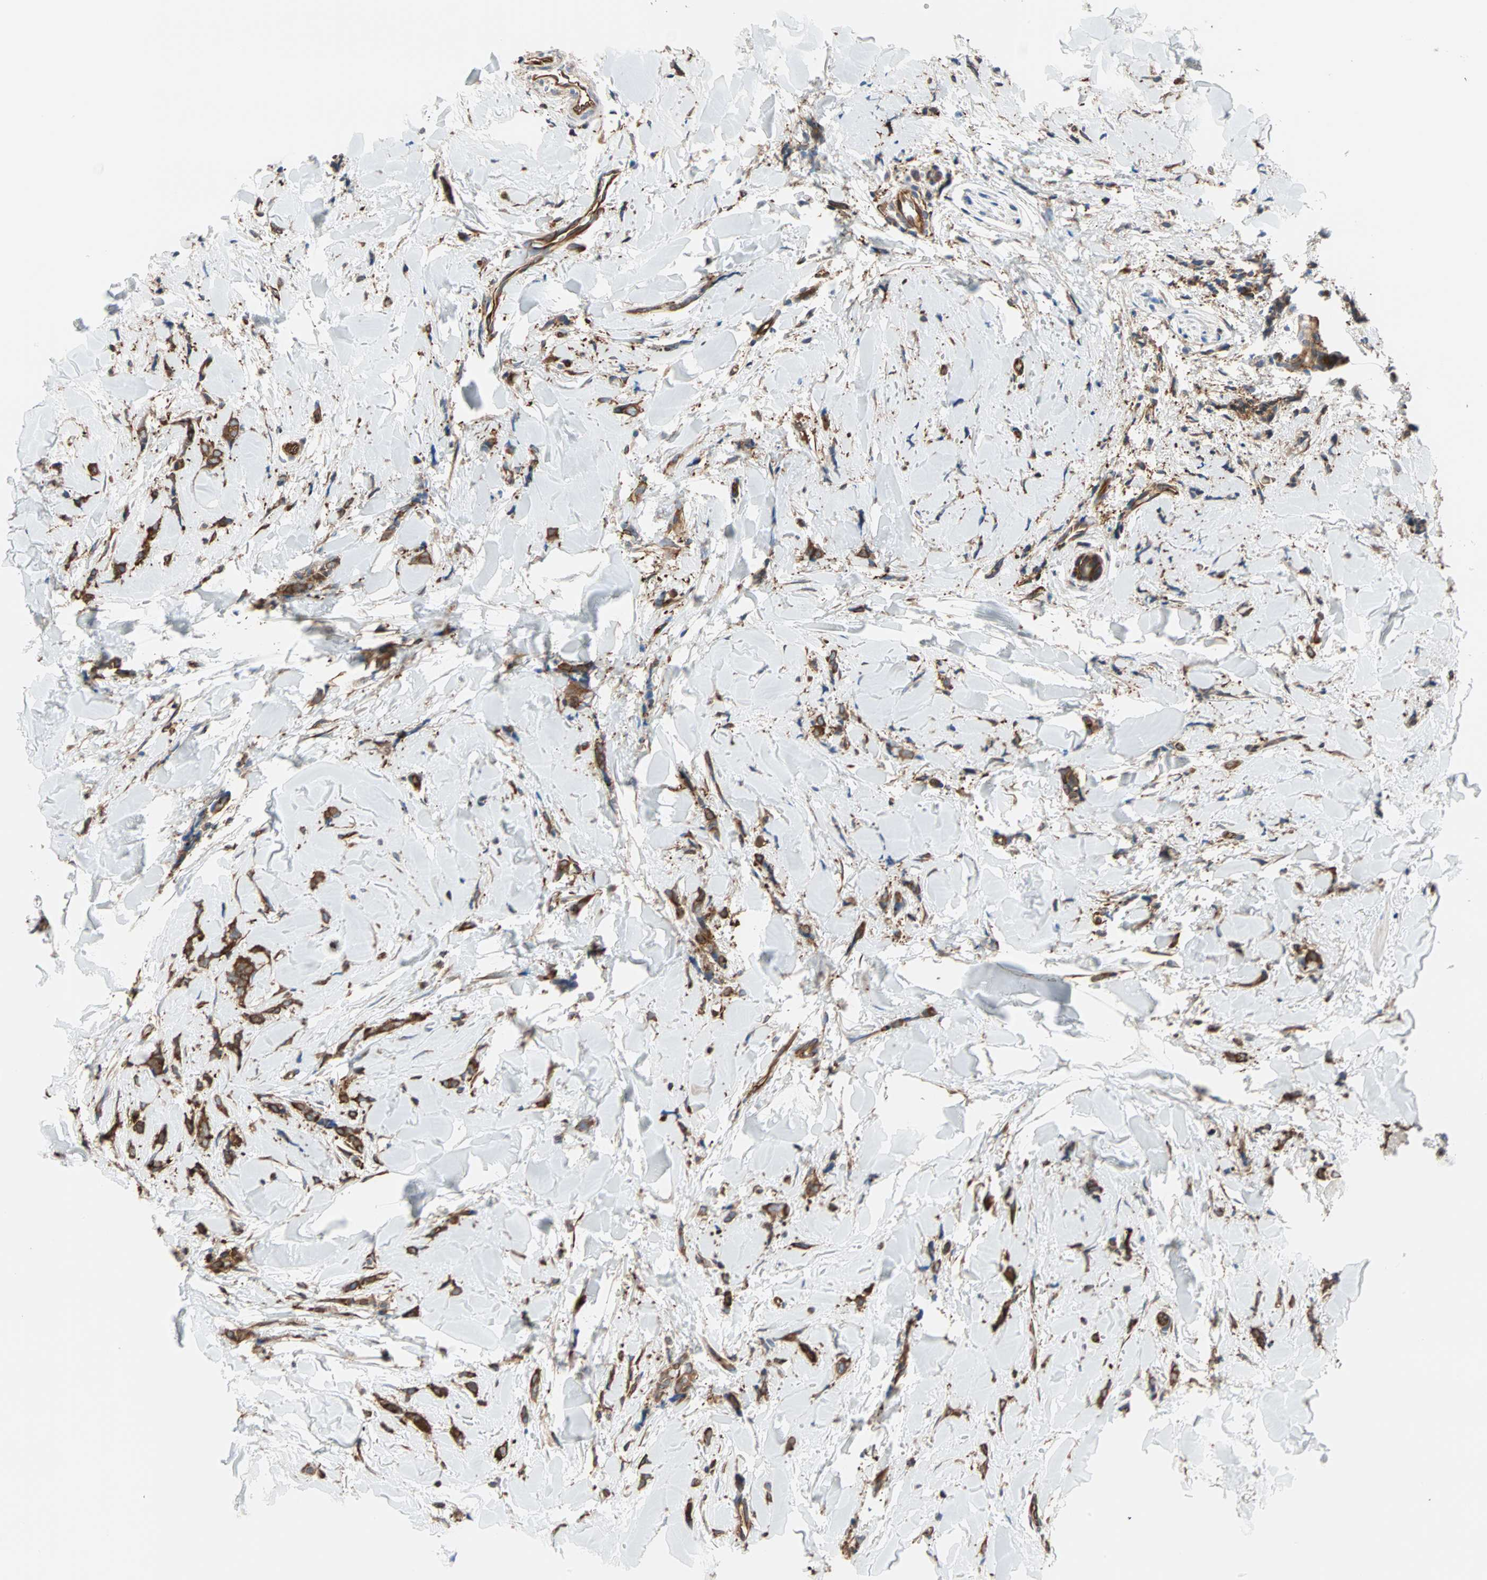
{"staining": {"intensity": "strong", "quantity": ">75%", "location": "cytoplasmic/membranous"}, "tissue": "breast cancer", "cell_type": "Tumor cells", "image_type": "cancer", "snomed": [{"axis": "morphology", "description": "Lobular carcinoma"}, {"axis": "topography", "description": "Skin"}, {"axis": "topography", "description": "Breast"}], "caption": "Strong cytoplasmic/membranous staining for a protein is seen in approximately >75% of tumor cells of breast cancer (lobular carcinoma) using immunohistochemistry.", "gene": "EEF2", "patient": {"sex": "female", "age": 46}}